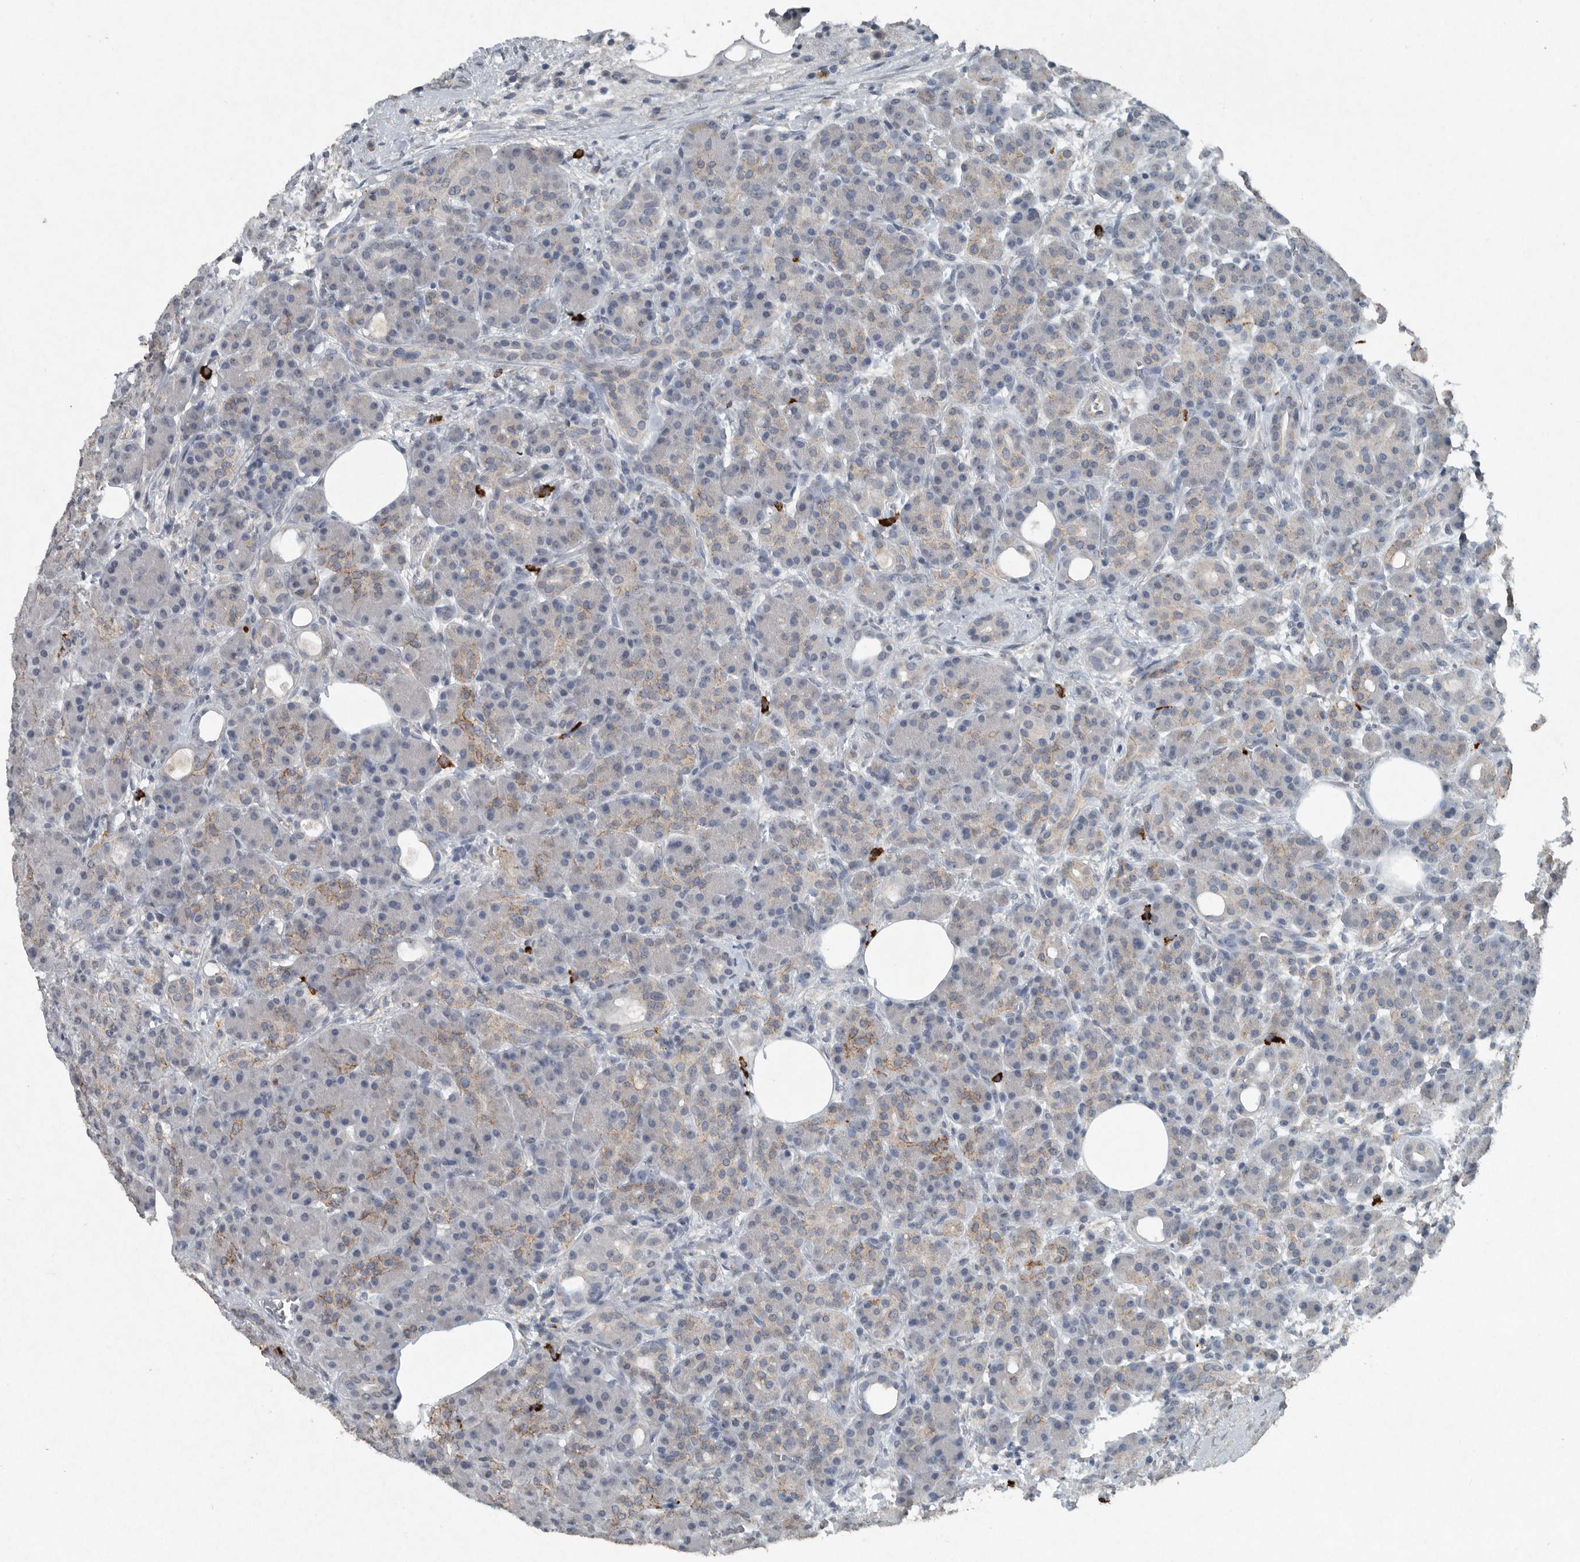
{"staining": {"intensity": "moderate", "quantity": "25%-75%", "location": "cytoplasmic/membranous"}, "tissue": "pancreas", "cell_type": "Exocrine glandular cells", "image_type": "normal", "snomed": [{"axis": "morphology", "description": "Normal tissue, NOS"}, {"axis": "topography", "description": "Pancreas"}], "caption": "A micrograph showing moderate cytoplasmic/membranous staining in approximately 25%-75% of exocrine glandular cells in normal pancreas, as visualized by brown immunohistochemical staining.", "gene": "IL20", "patient": {"sex": "male", "age": 63}}